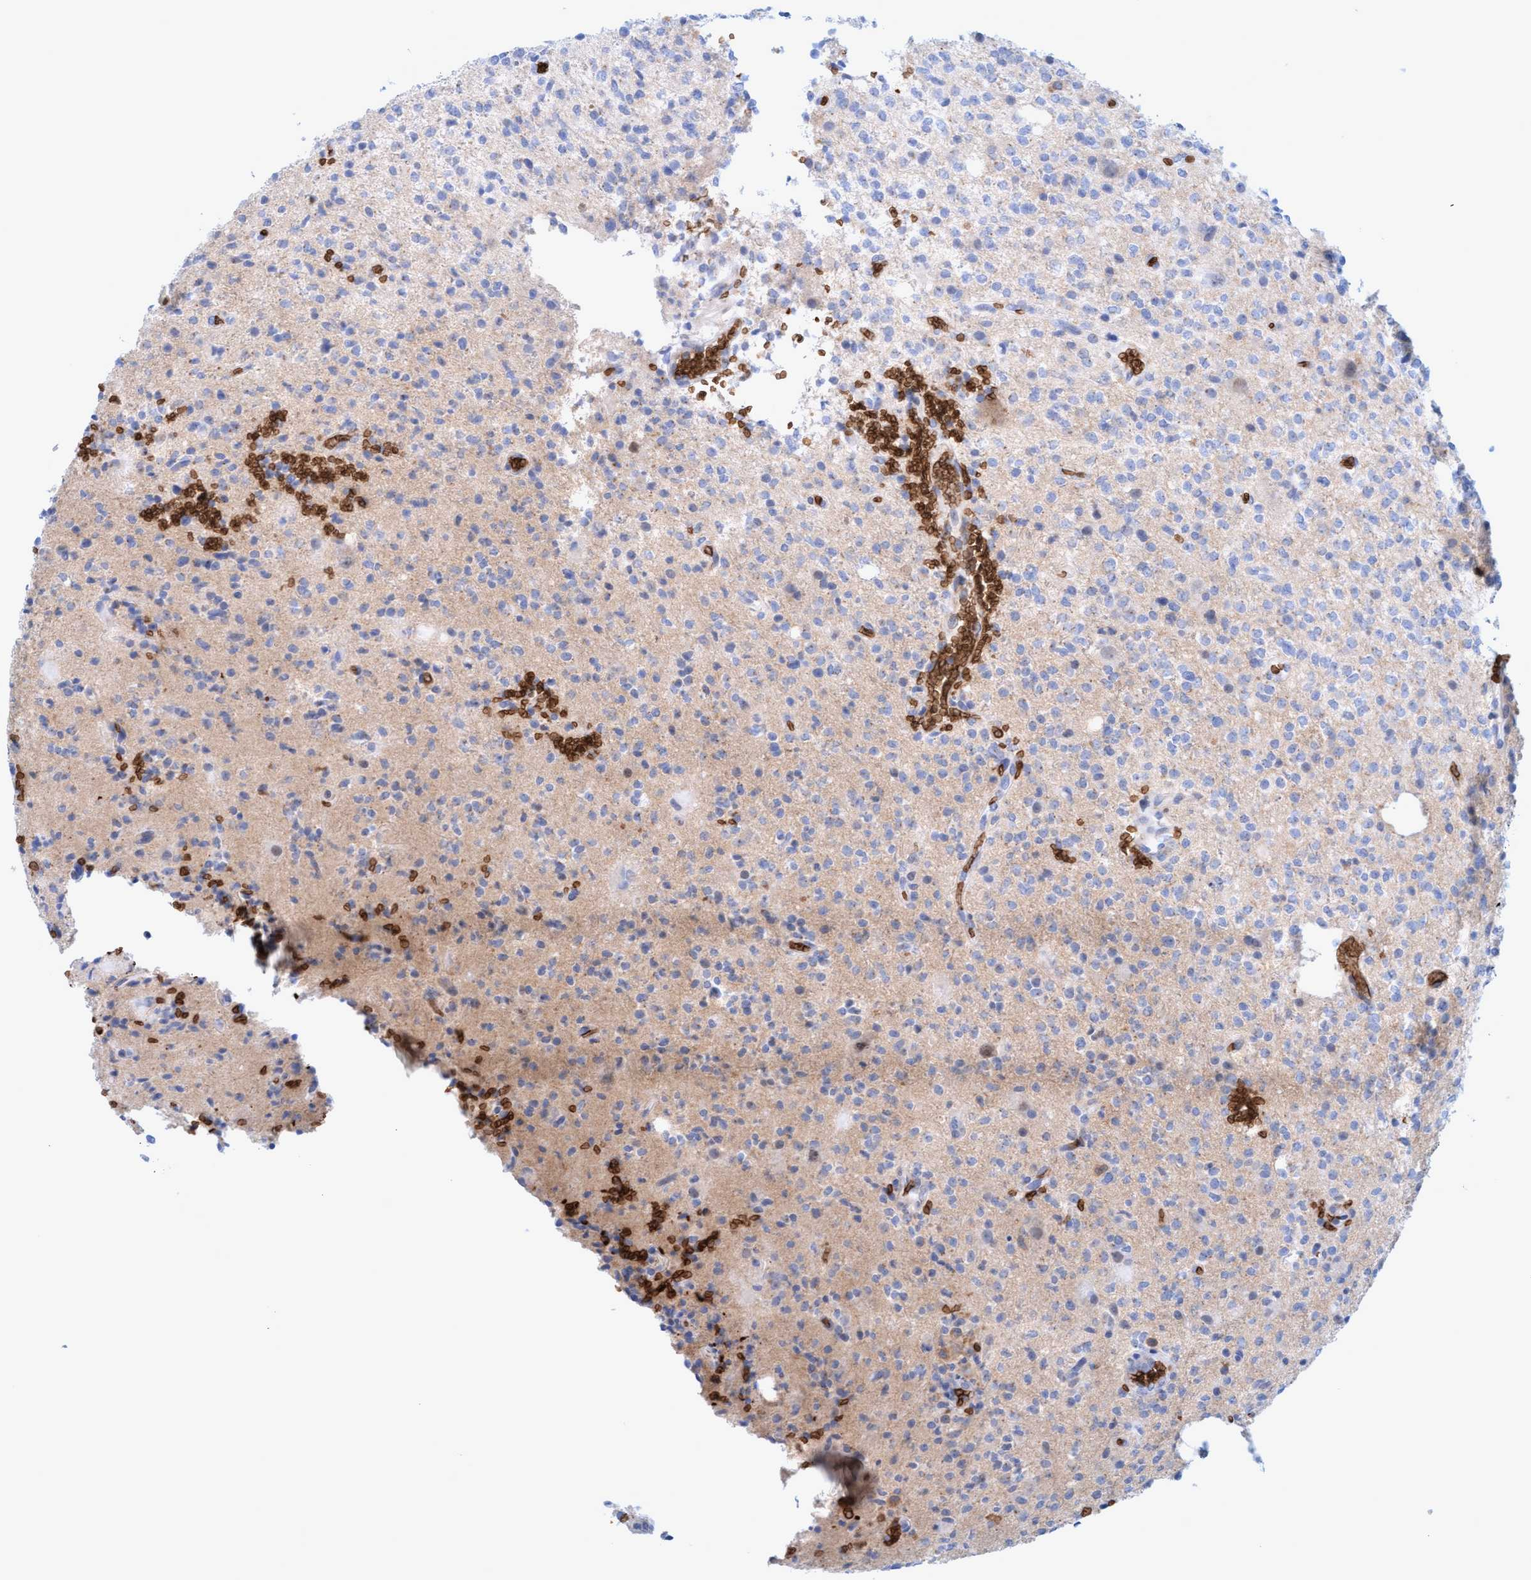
{"staining": {"intensity": "weak", "quantity": "<25%", "location": "cytoplasmic/membranous"}, "tissue": "glioma", "cell_type": "Tumor cells", "image_type": "cancer", "snomed": [{"axis": "morphology", "description": "Glioma, malignant, High grade"}, {"axis": "topography", "description": "Brain"}], "caption": "IHC image of human high-grade glioma (malignant) stained for a protein (brown), which demonstrates no staining in tumor cells.", "gene": "SPEM2", "patient": {"sex": "male", "age": 34}}